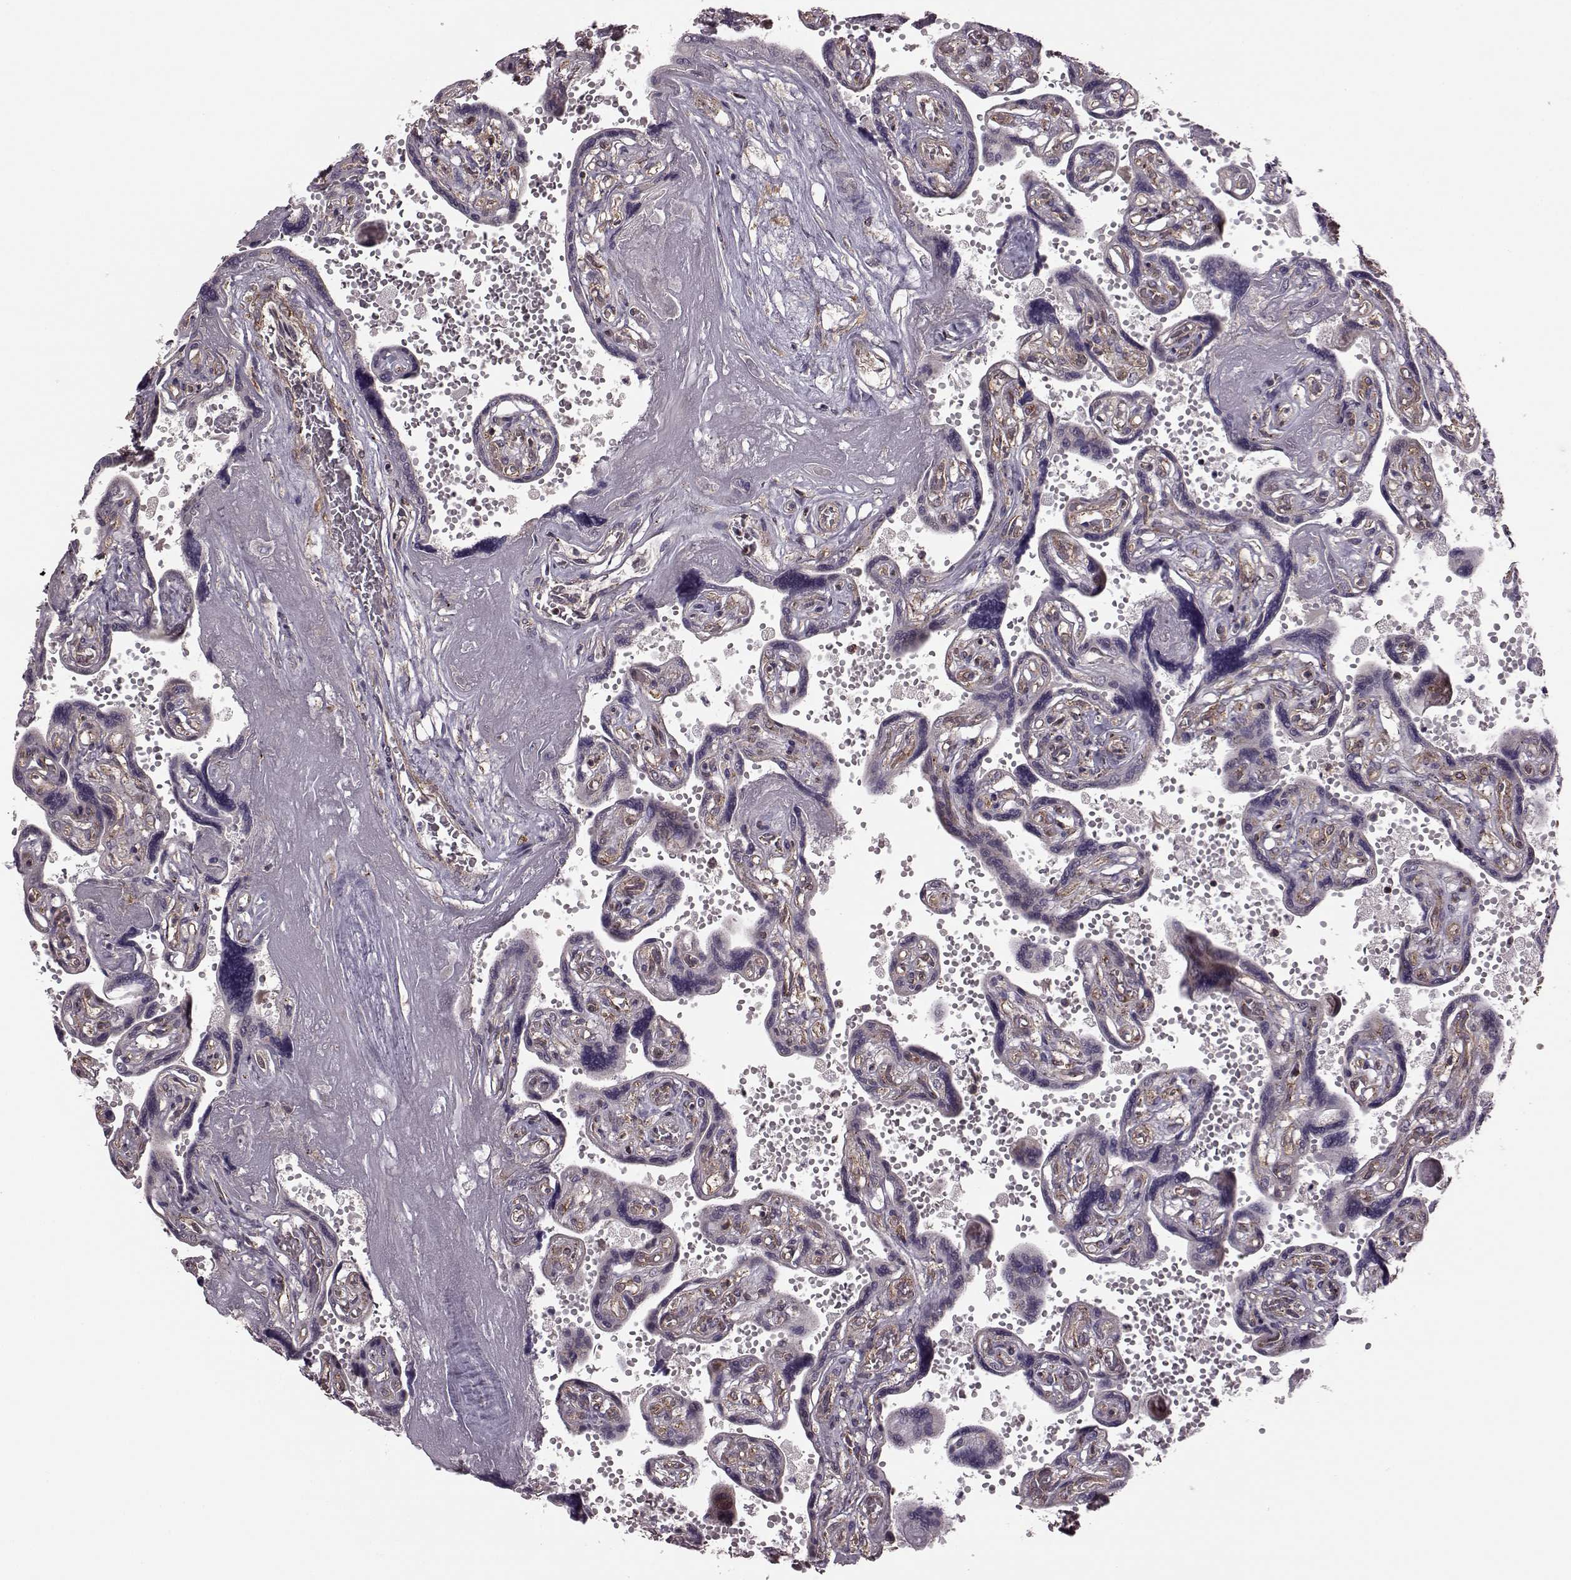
{"staining": {"intensity": "moderate", "quantity": ">75%", "location": "cytoplasmic/membranous,nuclear"}, "tissue": "placenta", "cell_type": "Decidual cells", "image_type": "normal", "snomed": [{"axis": "morphology", "description": "Normal tissue, NOS"}, {"axis": "topography", "description": "Placenta"}], "caption": "Approximately >75% of decidual cells in unremarkable human placenta demonstrate moderate cytoplasmic/membranous,nuclear protein expression as visualized by brown immunohistochemical staining.", "gene": "FNIP2", "patient": {"sex": "female", "age": 32}}